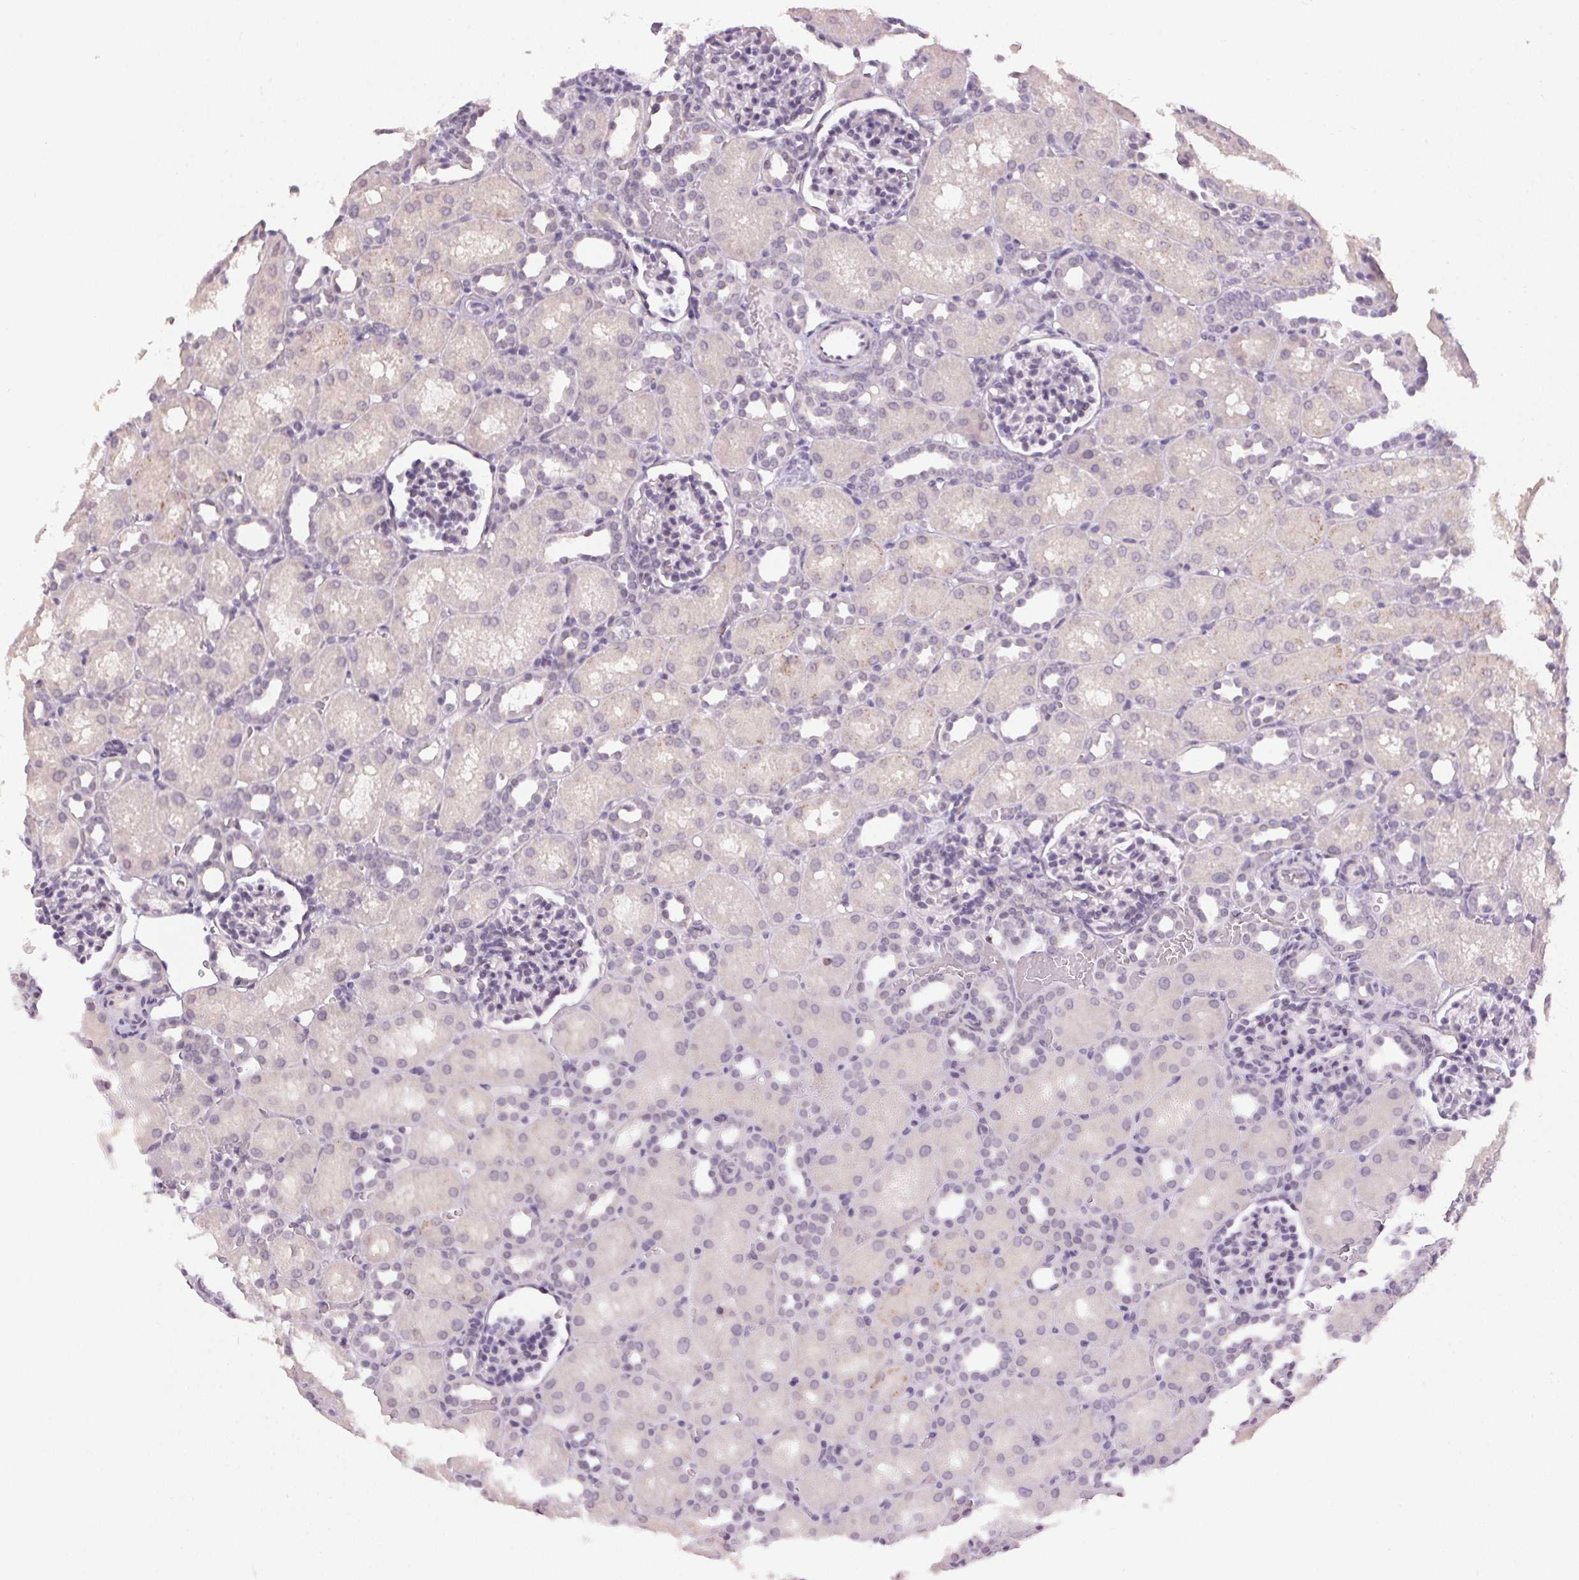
{"staining": {"intensity": "negative", "quantity": "none", "location": "none"}, "tissue": "kidney", "cell_type": "Cells in glomeruli", "image_type": "normal", "snomed": [{"axis": "morphology", "description": "Normal tissue, NOS"}, {"axis": "topography", "description": "Kidney"}], "caption": "Immunohistochemical staining of normal kidney displays no significant expression in cells in glomeruli.", "gene": "FAM168A", "patient": {"sex": "male", "age": 1}}